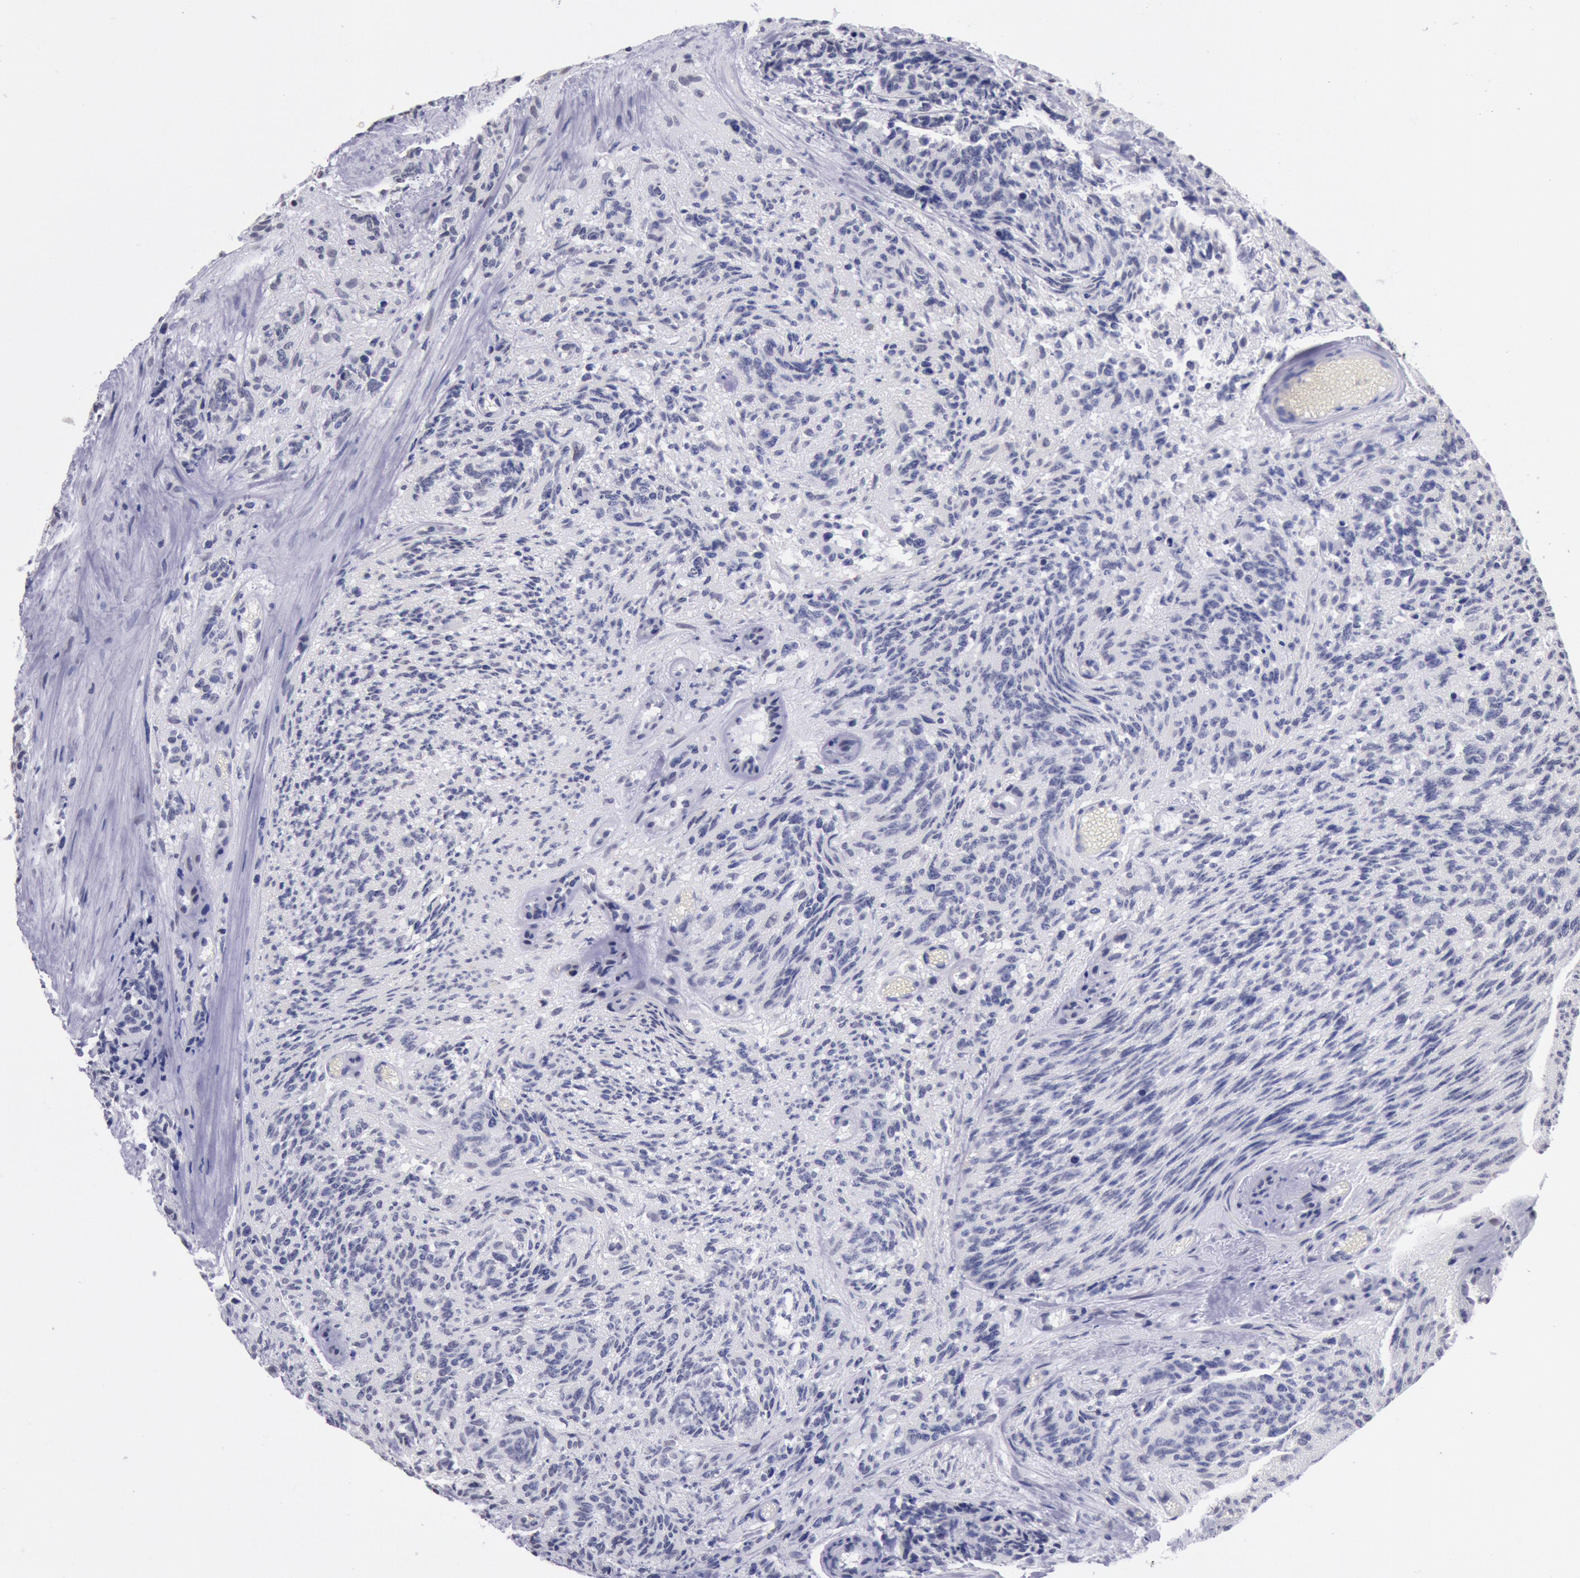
{"staining": {"intensity": "weak", "quantity": "25%-75%", "location": "nuclear"}, "tissue": "glioma", "cell_type": "Tumor cells", "image_type": "cancer", "snomed": [{"axis": "morphology", "description": "Glioma, malignant, High grade"}, {"axis": "topography", "description": "Brain"}], "caption": "Immunohistochemical staining of glioma reveals weak nuclear protein expression in about 25%-75% of tumor cells. (Stains: DAB (3,3'-diaminobenzidine) in brown, nuclei in blue, Microscopy: brightfield microscopy at high magnification).", "gene": "SNRPD3", "patient": {"sex": "male", "age": 36}}